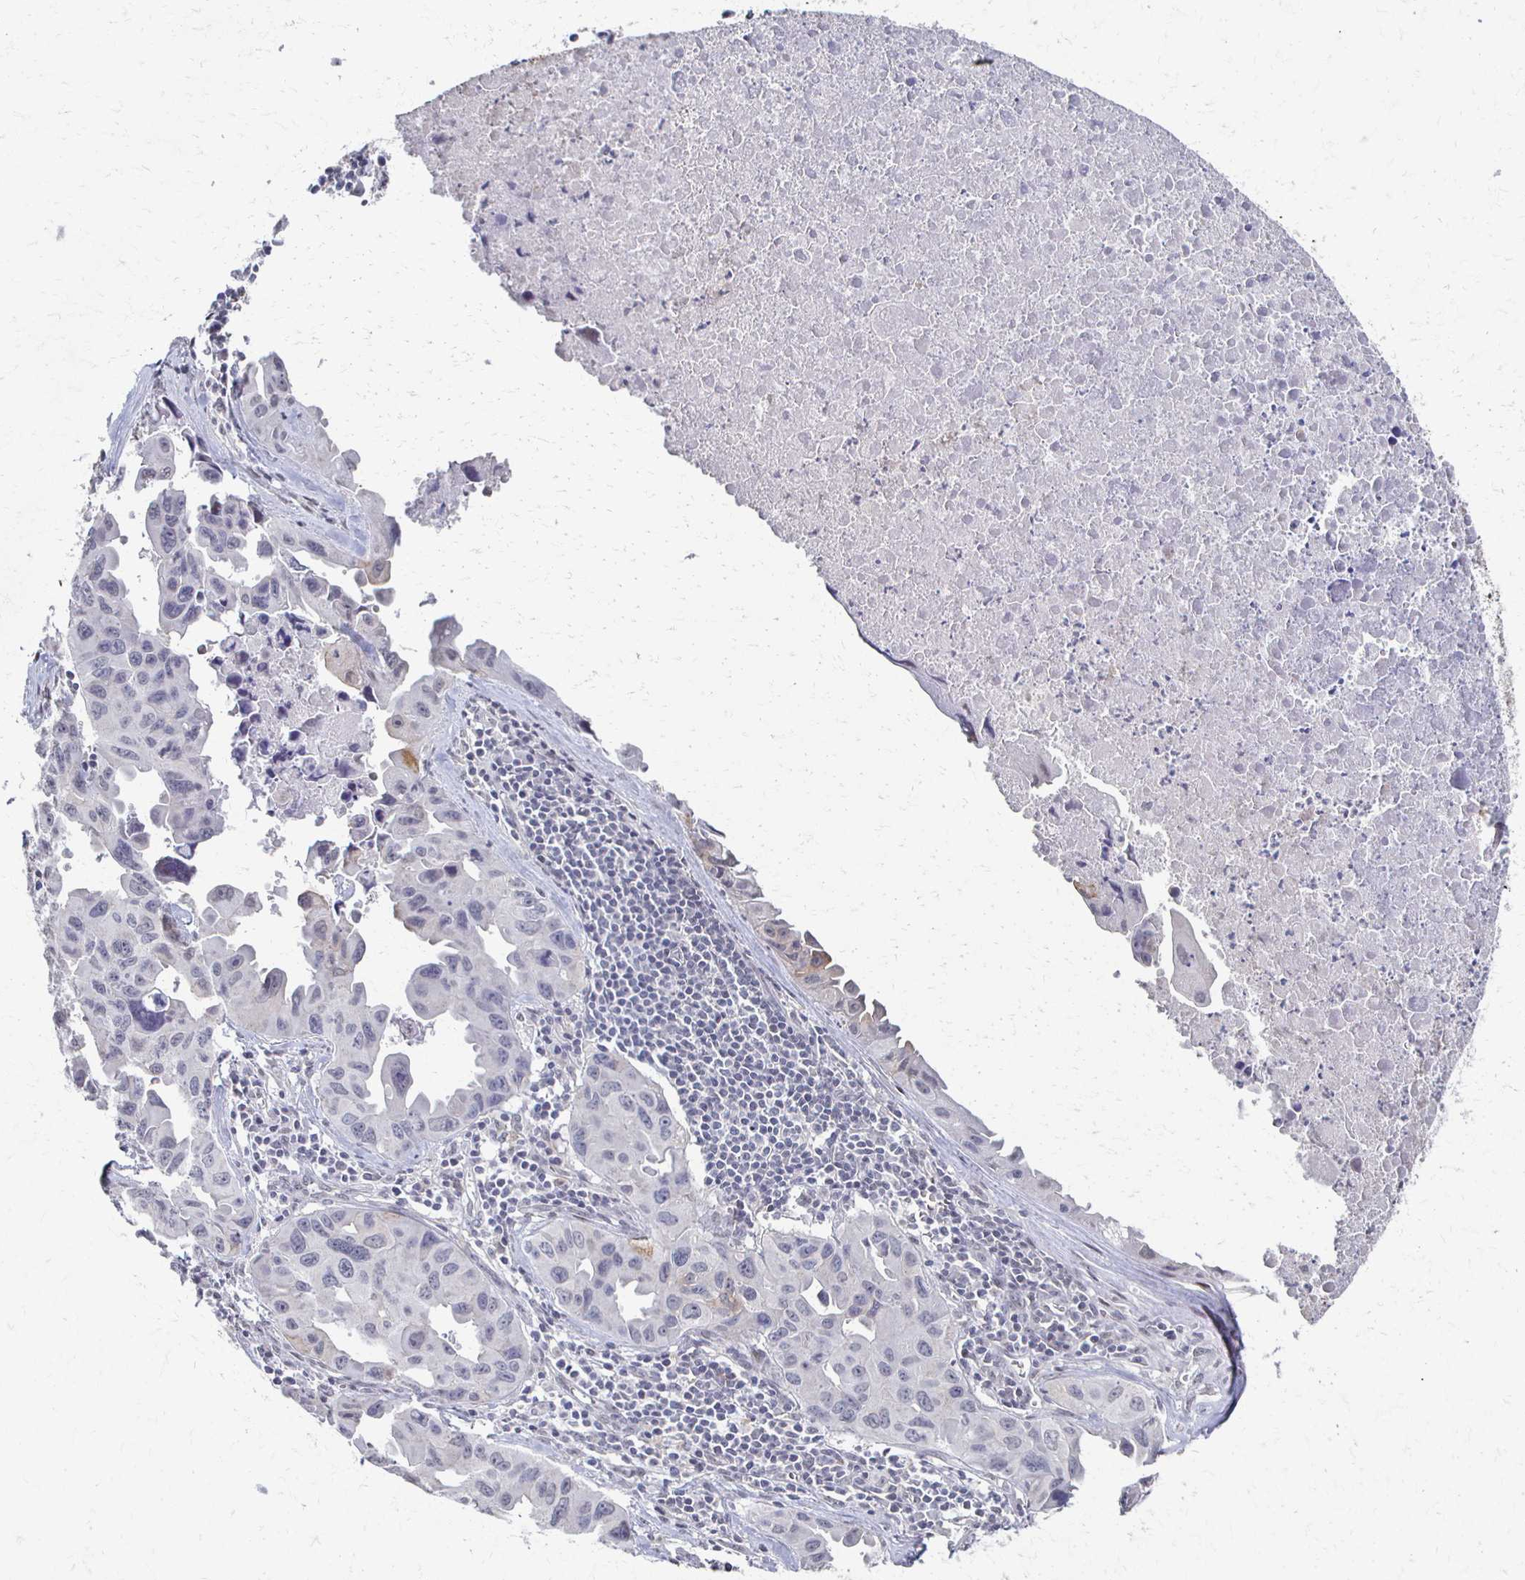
{"staining": {"intensity": "weak", "quantity": "<25%", "location": "cytoplasmic/membranous"}, "tissue": "lung cancer", "cell_type": "Tumor cells", "image_type": "cancer", "snomed": [{"axis": "morphology", "description": "Adenocarcinoma, NOS"}, {"axis": "topography", "description": "Lymph node"}, {"axis": "topography", "description": "Lung"}], "caption": "Immunohistochemistry of human lung cancer (adenocarcinoma) demonstrates no positivity in tumor cells.", "gene": "DAB1", "patient": {"sex": "male", "age": 64}}